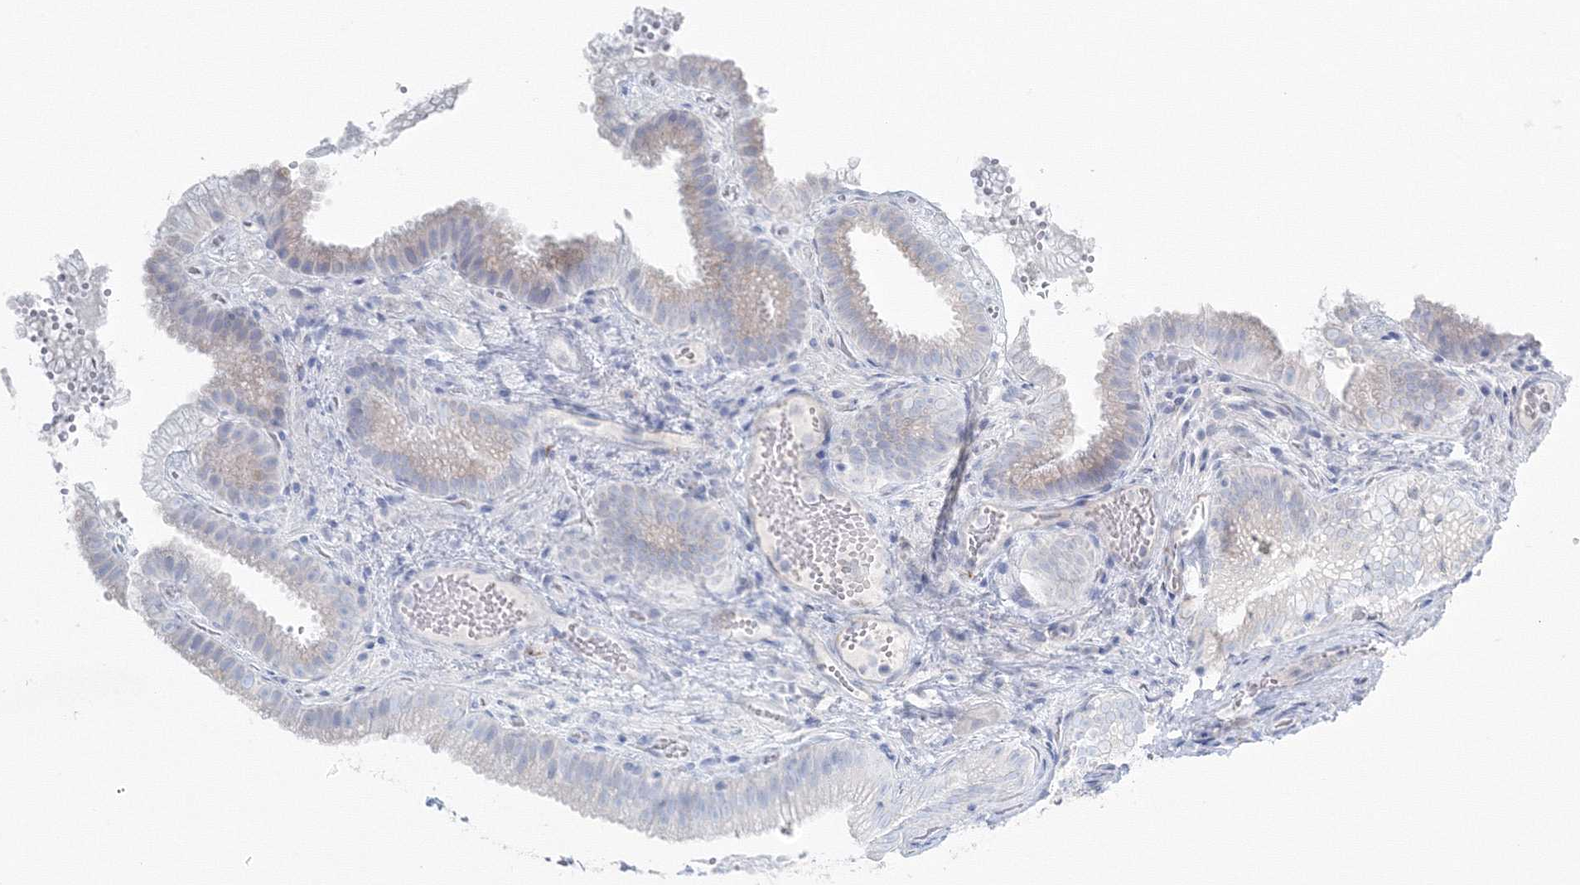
{"staining": {"intensity": "negative", "quantity": "none", "location": "none"}, "tissue": "gallbladder", "cell_type": "Glandular cells", "image_type": "normal", "snomed": [{"axis": "morphology", "description": "Normal tissue, NOS"}, {"axis": "topography", "description": "Gallbladder"}], "caption": "Protein analysis of benign gallbladder shows no significant positivity in glandular cells.", "gene": "ENSG00000285283", "patient": {"sex": "female", "age": 30}}